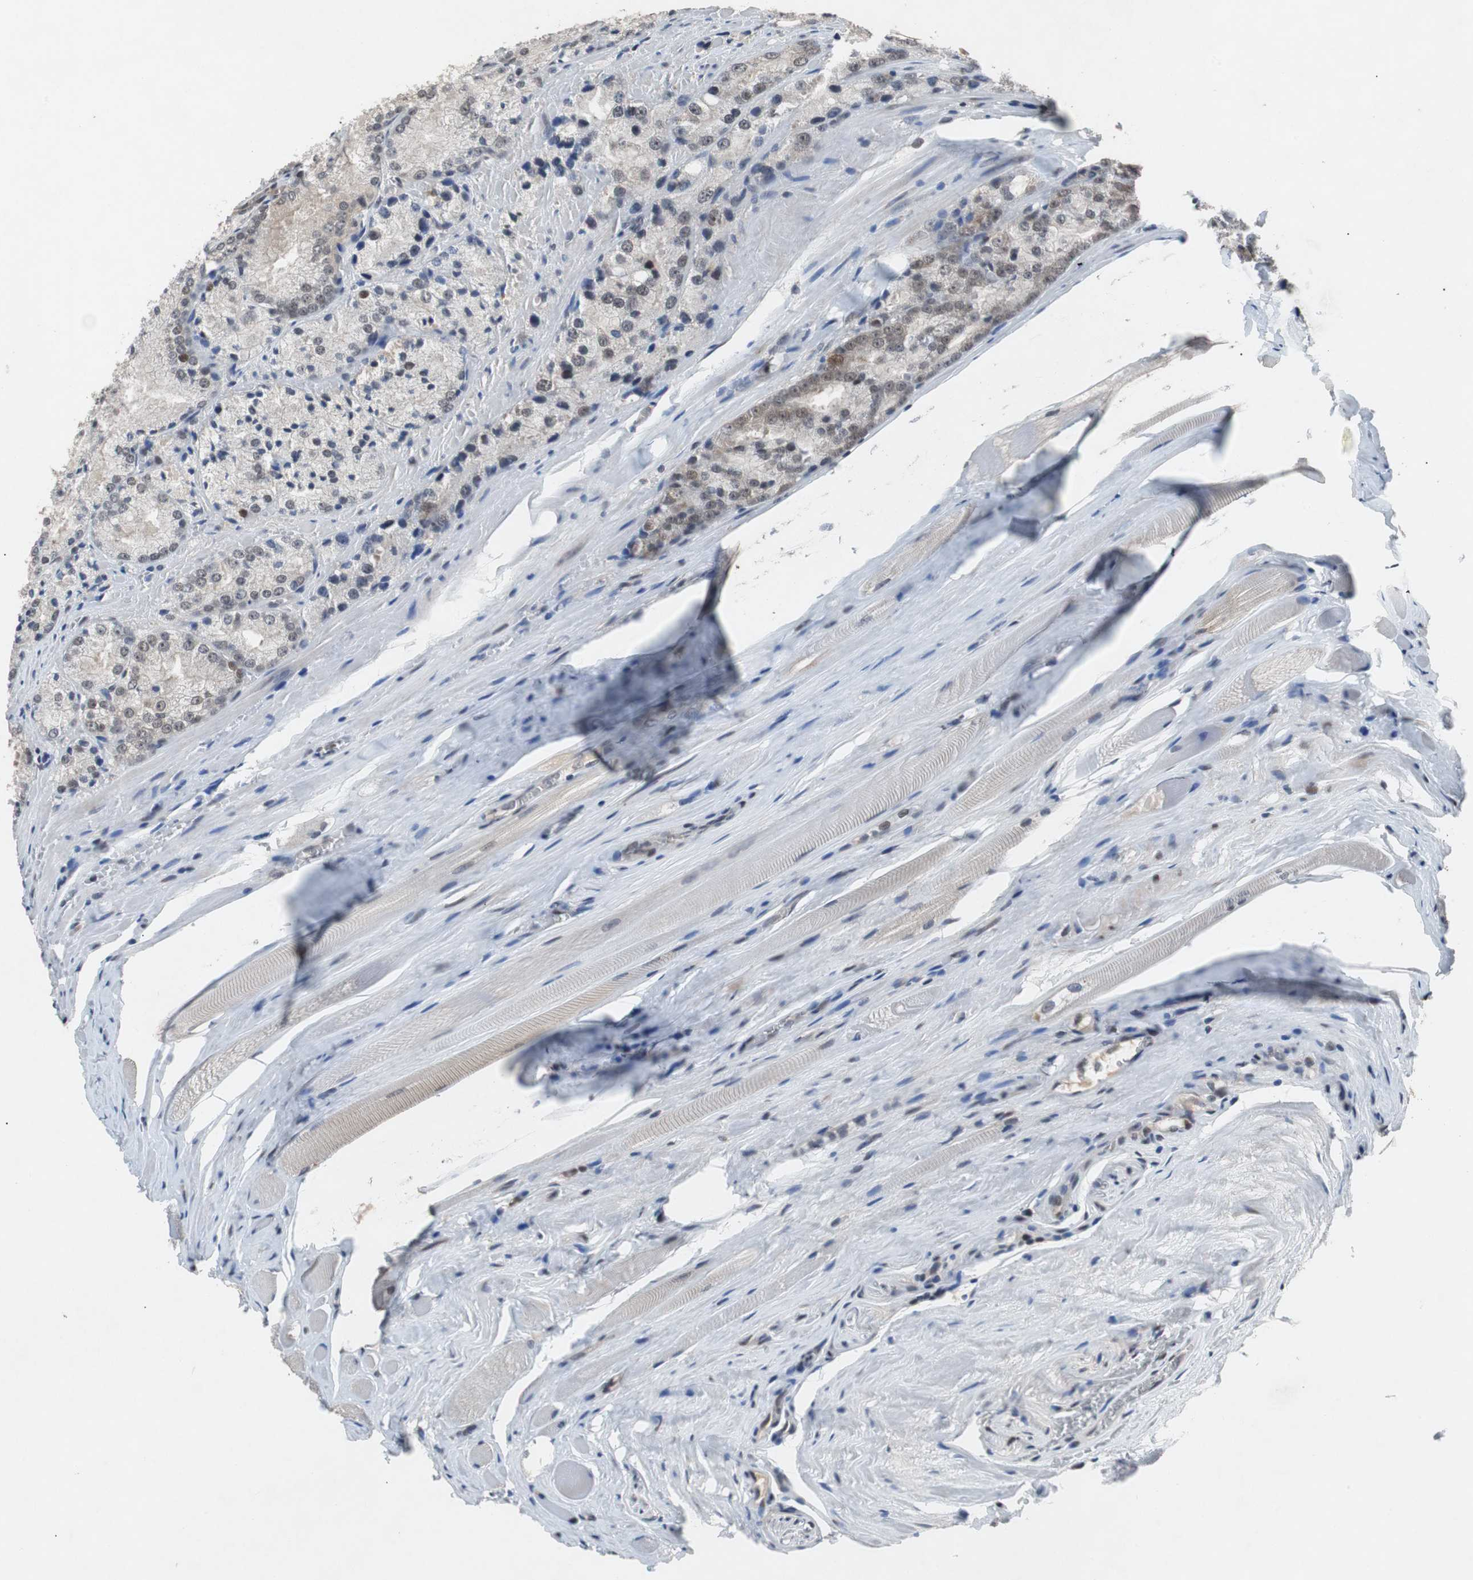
{"staining": {"intensity": "moderate", "quantity": "<25%", "location": "cytoplasmic/membranous"}, "tissue": "prostate cancer", "cell_type": "Tumor cells", "image_type": "cancer", "snomed": [{"axis": "morphology", "description": "Adenocarcinoma, Low grade"}, {"axis": "topography", "description": "Prostate"}], "caption": "An image showing moderate cytoplasmic/membranous expression in approximately <25% of tumor cells in prostate cancer, as visualized by brown immunohistochemical staining.", "gene": "TP63", "patient": {"sex": "male", "age": 64}}